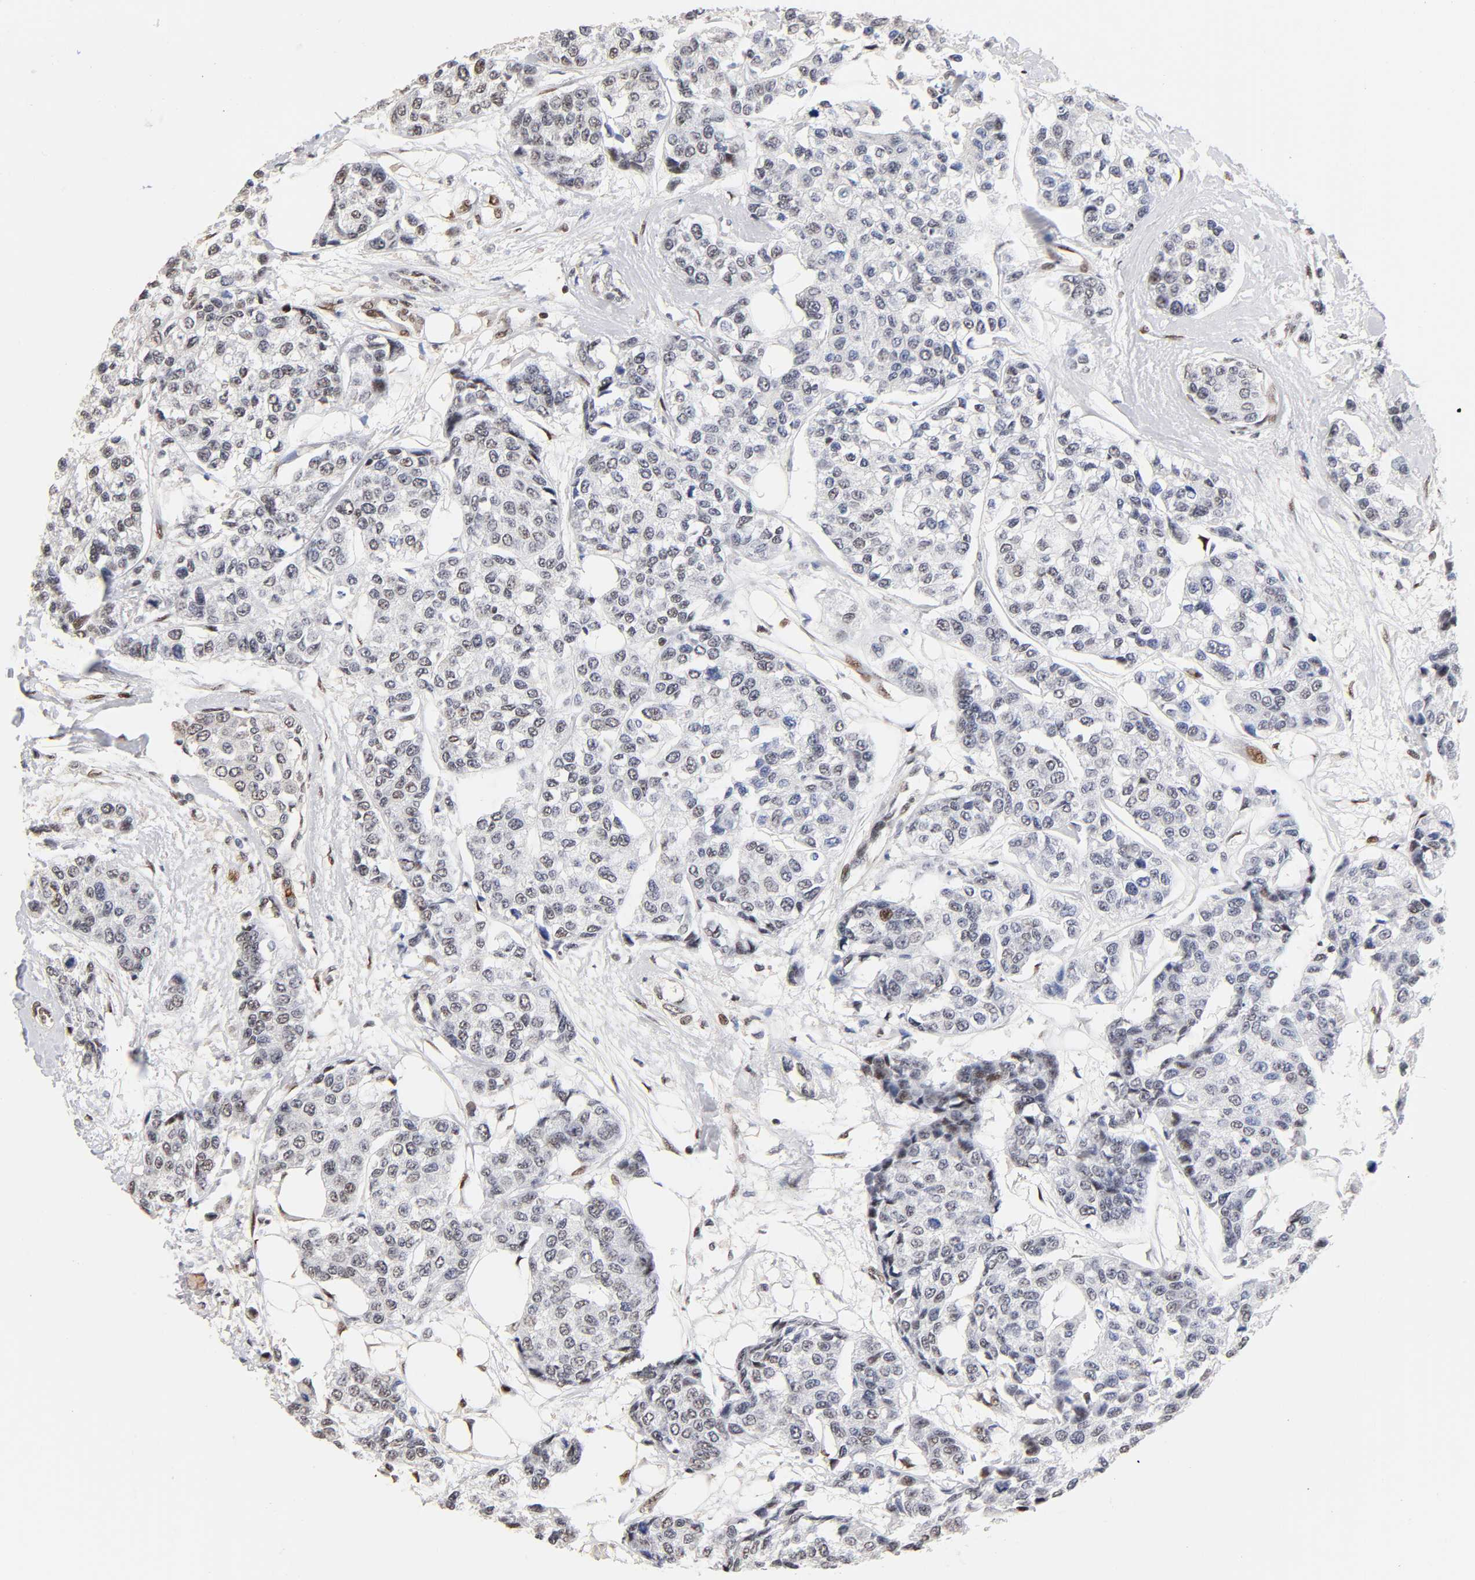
{"staining": {"intensity": "weak", "quantity": "25%-75%", "location": "nuclear"}, "tissue": "breast cancer", "cell_type": "Tumor cells", "image_type": "cancer", "snomed": [{"axis": "morphology", "description": "Duct carcinoma"}, {"axis": "topography", "description": "Breast"}], "caption": "Human intraductal carcinoma (breast) stained with a protein marker shows weak staining in tumor cells.", "gene": "TP53RK", "patient": {"sex": "female", "age": 51}}